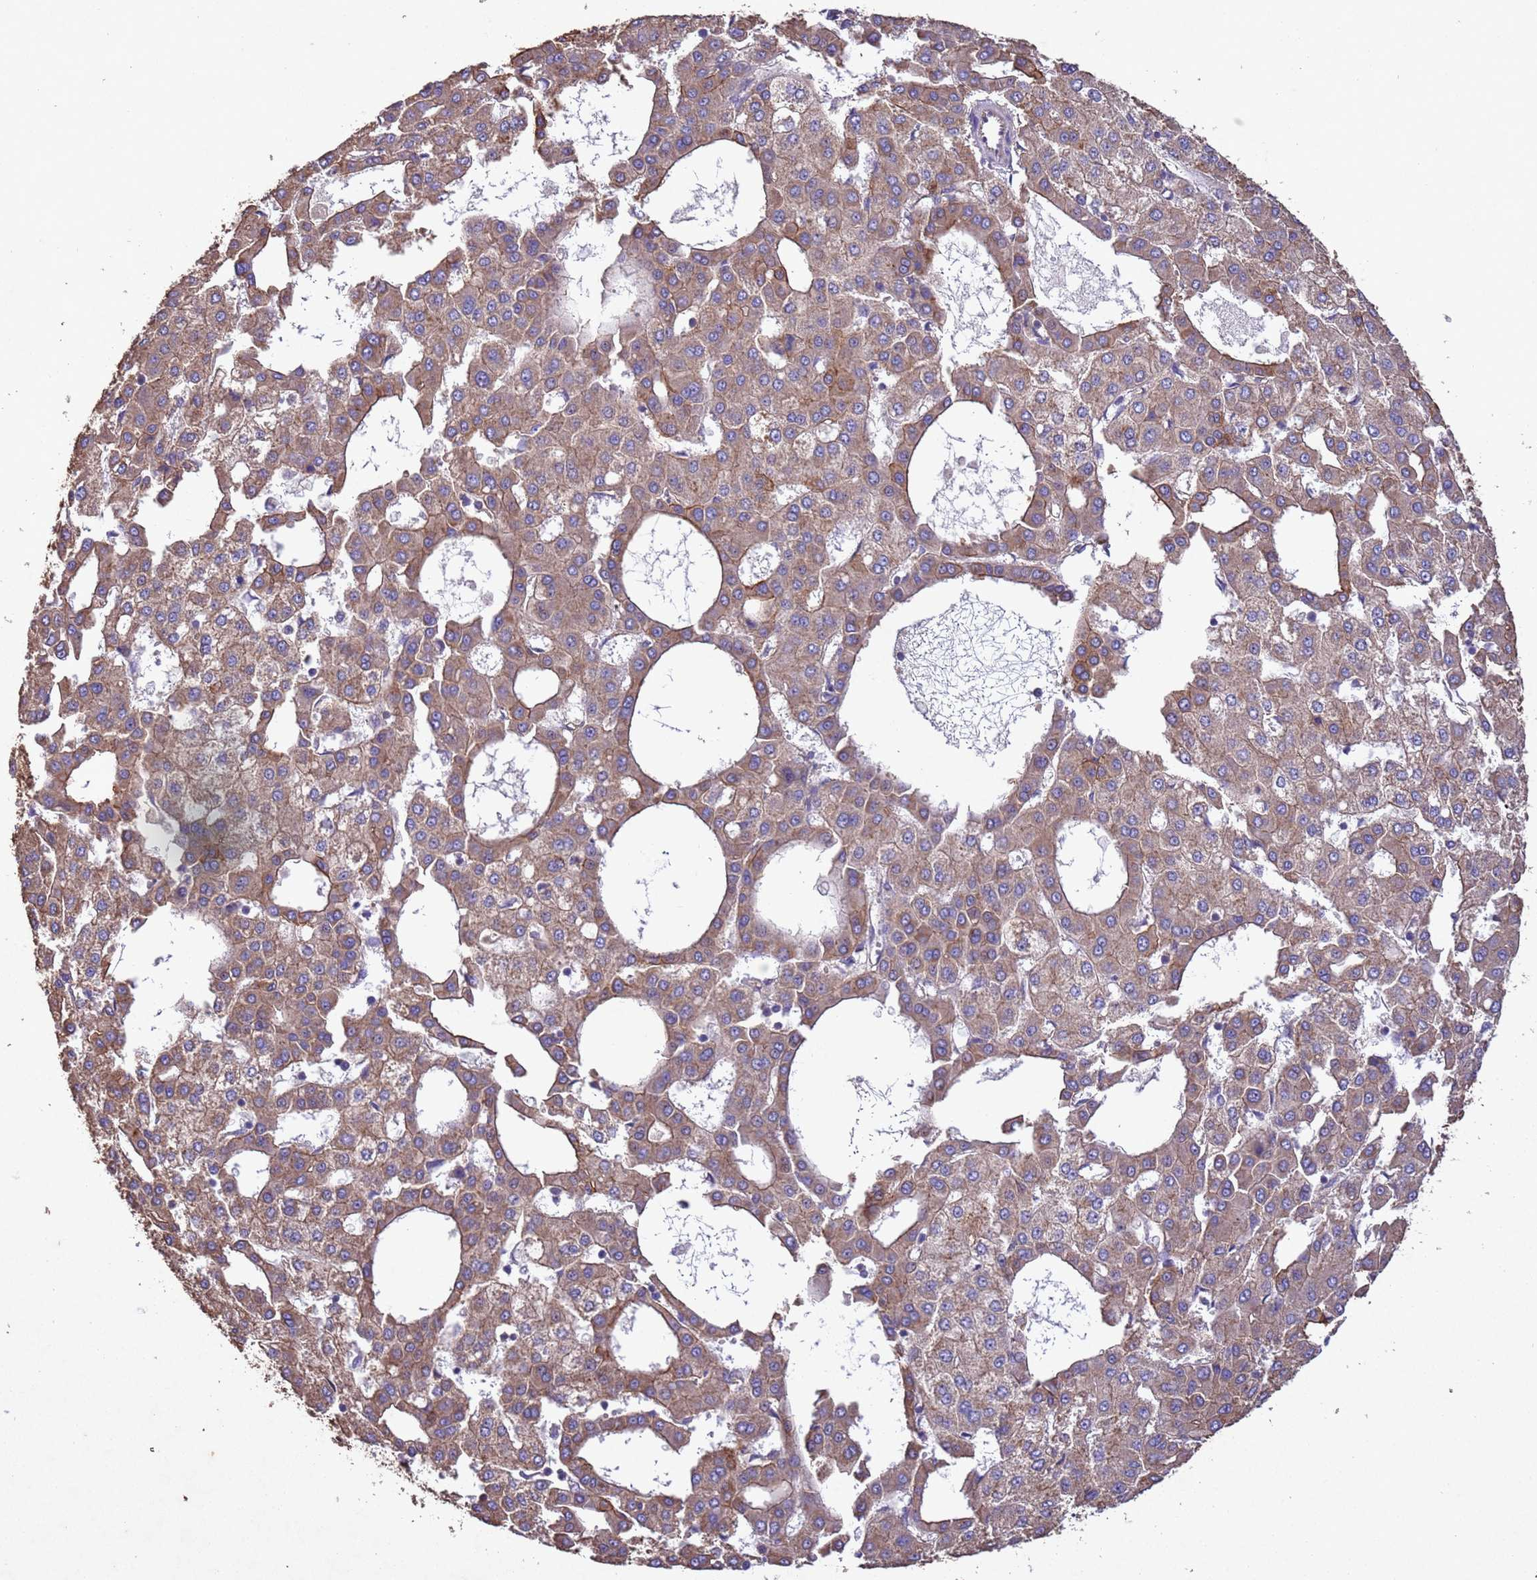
{"staining": {"intensity": "weak", "quantity": ">75%", "location": "cytoplasmic/membranous"}, "tissue": "liver cancer", "cell_type": "Tumor cells", "image_type": "cancer", "snomed": [{"axis": "morphology", "description": "Carcinoma, Hepatocellular, NOS"}, {"axis": "topography", "description": "Liver"}], "caption": "Tumor cells display low levels of weak cytoplasmic/membranous positivity in about >75% of cells in human liver hepatocellular carcinoma.", "gene": "MTX3", "patient": {"sex": "male", "age": 47}}